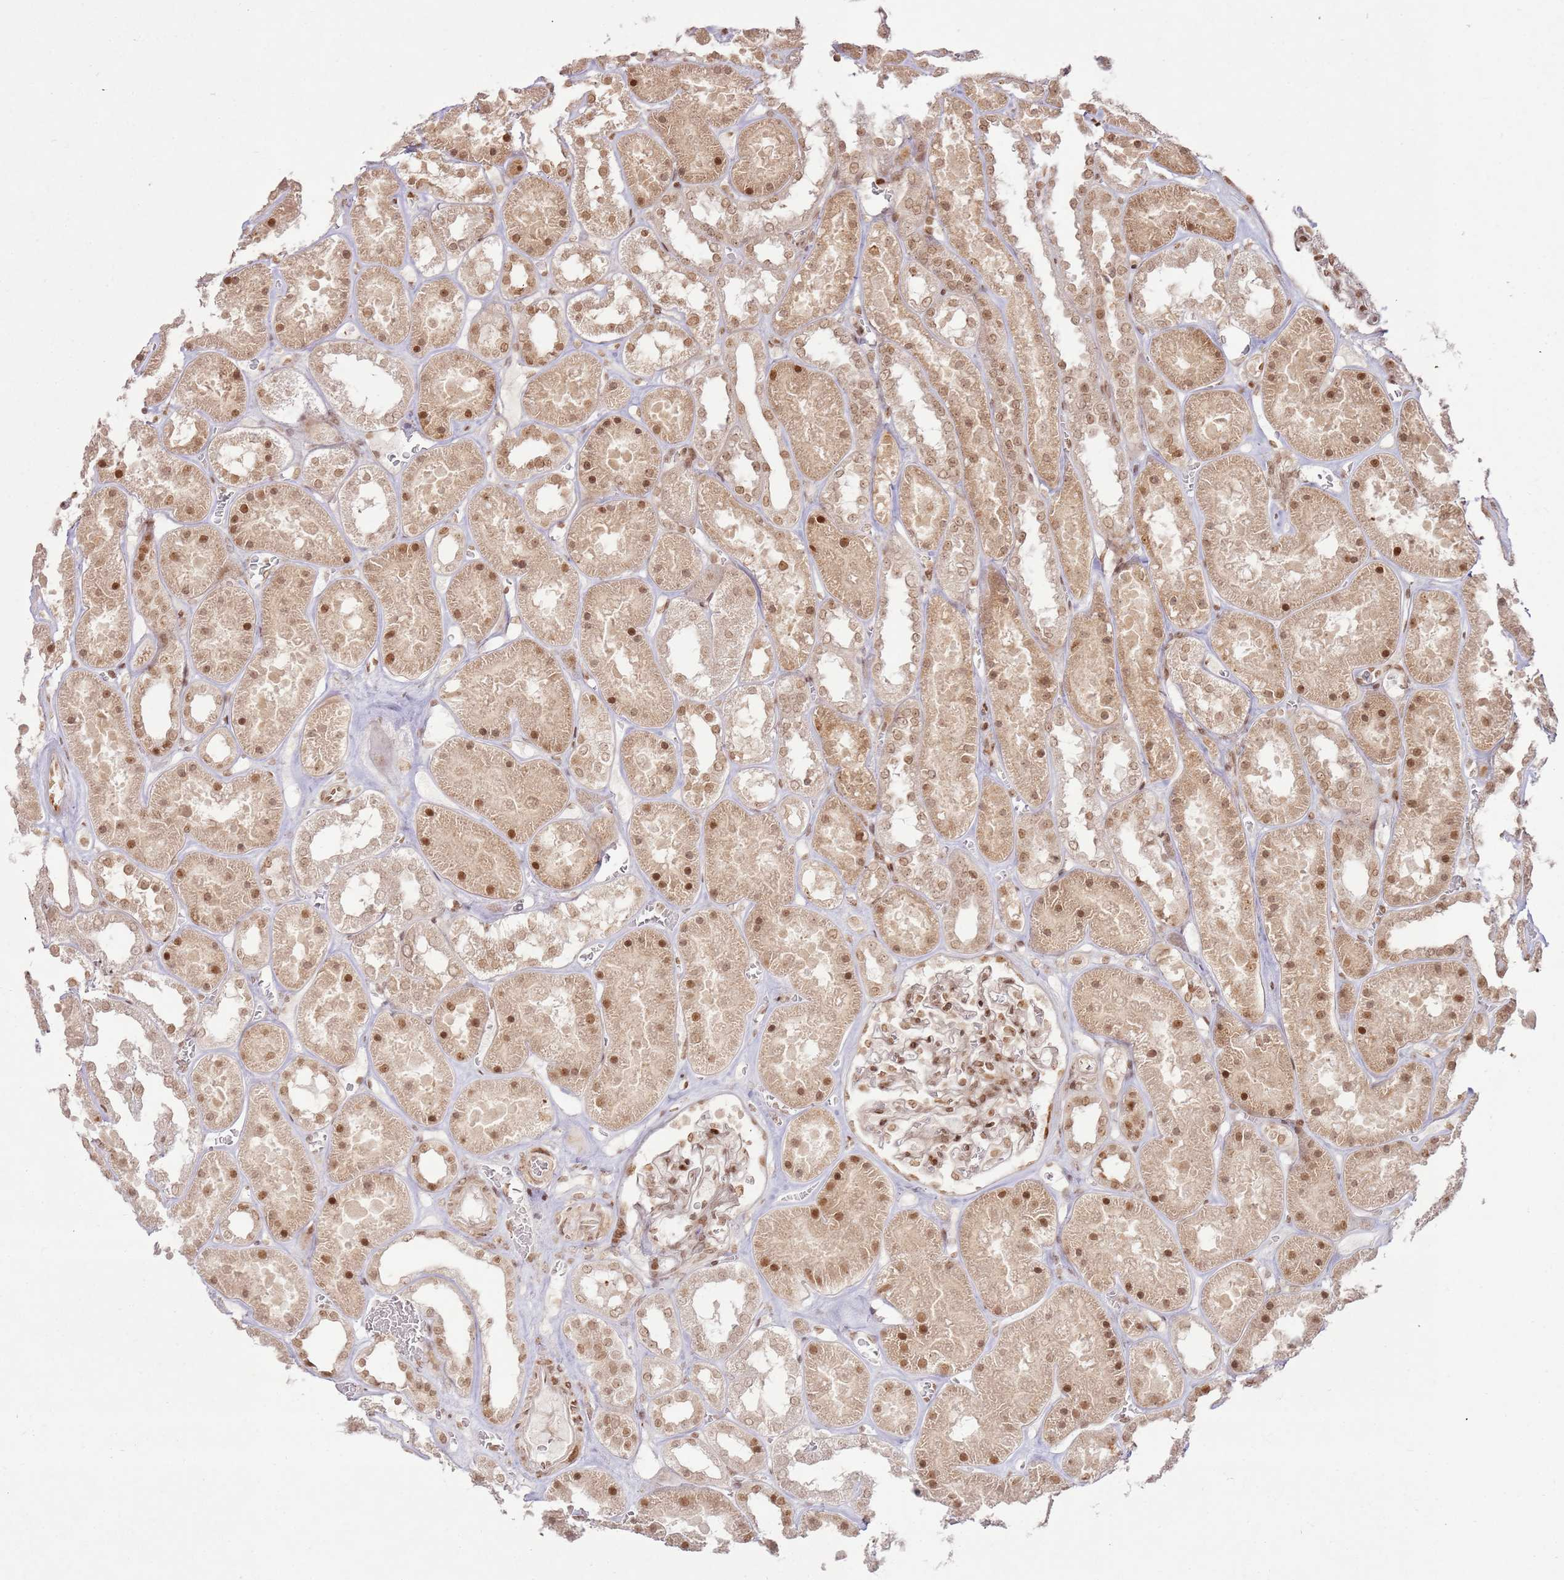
{"staining": {"intensity": "moderate", "quantity": ">75%", "location": "nuclear"}, "tissue": "kidney", "cell_type": "Cells in glomeruli", "image_type": "normal", "snomed": [{"axis": "morphology", "description": "Normal tissue, NOS"}, {"axis": "topography", "description": "Kidney"}], "caption": "Cells in glomeruli show medium levels of moderate nuclear positivity in about >75% of cells in benign human kidney.", "gene": "KLHL36", "patient": {"sex": "female", "age": 41}}